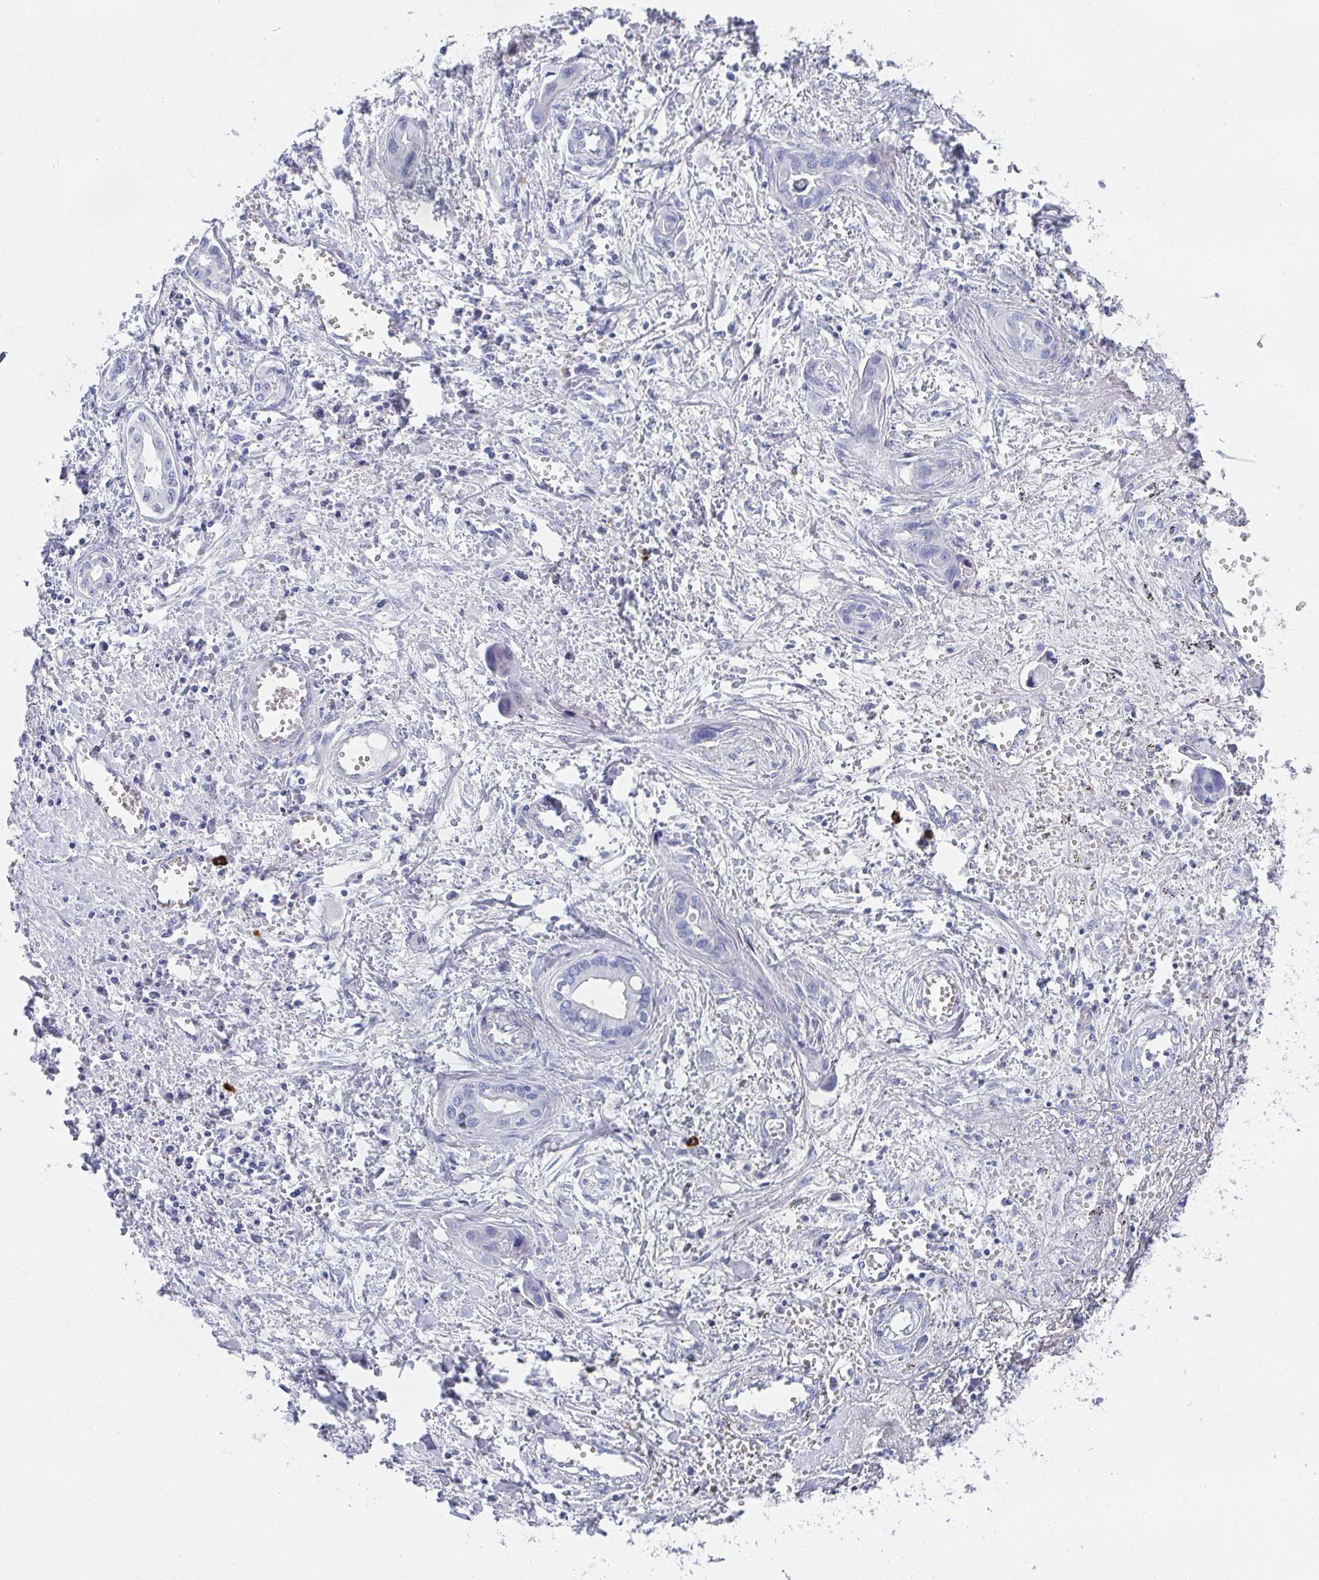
{"staining": {"intensity": "negative", "quantity": "none", "location": "none"}, "tissue": "liver cancer", "cell_type": "Tumor cells", "image_type": "cancer", "snomed": [{"axis": "morphology", "description": "Cholangiocarcinoma"}, {"axis": "topography", "description": "Liver"}], "caption": "Tumor cells are negative for protein expression in human liver cancer (cholangiocarcinoma).", "gene": "GRIA1", "patient": {"sex": "female", "age": 64}}